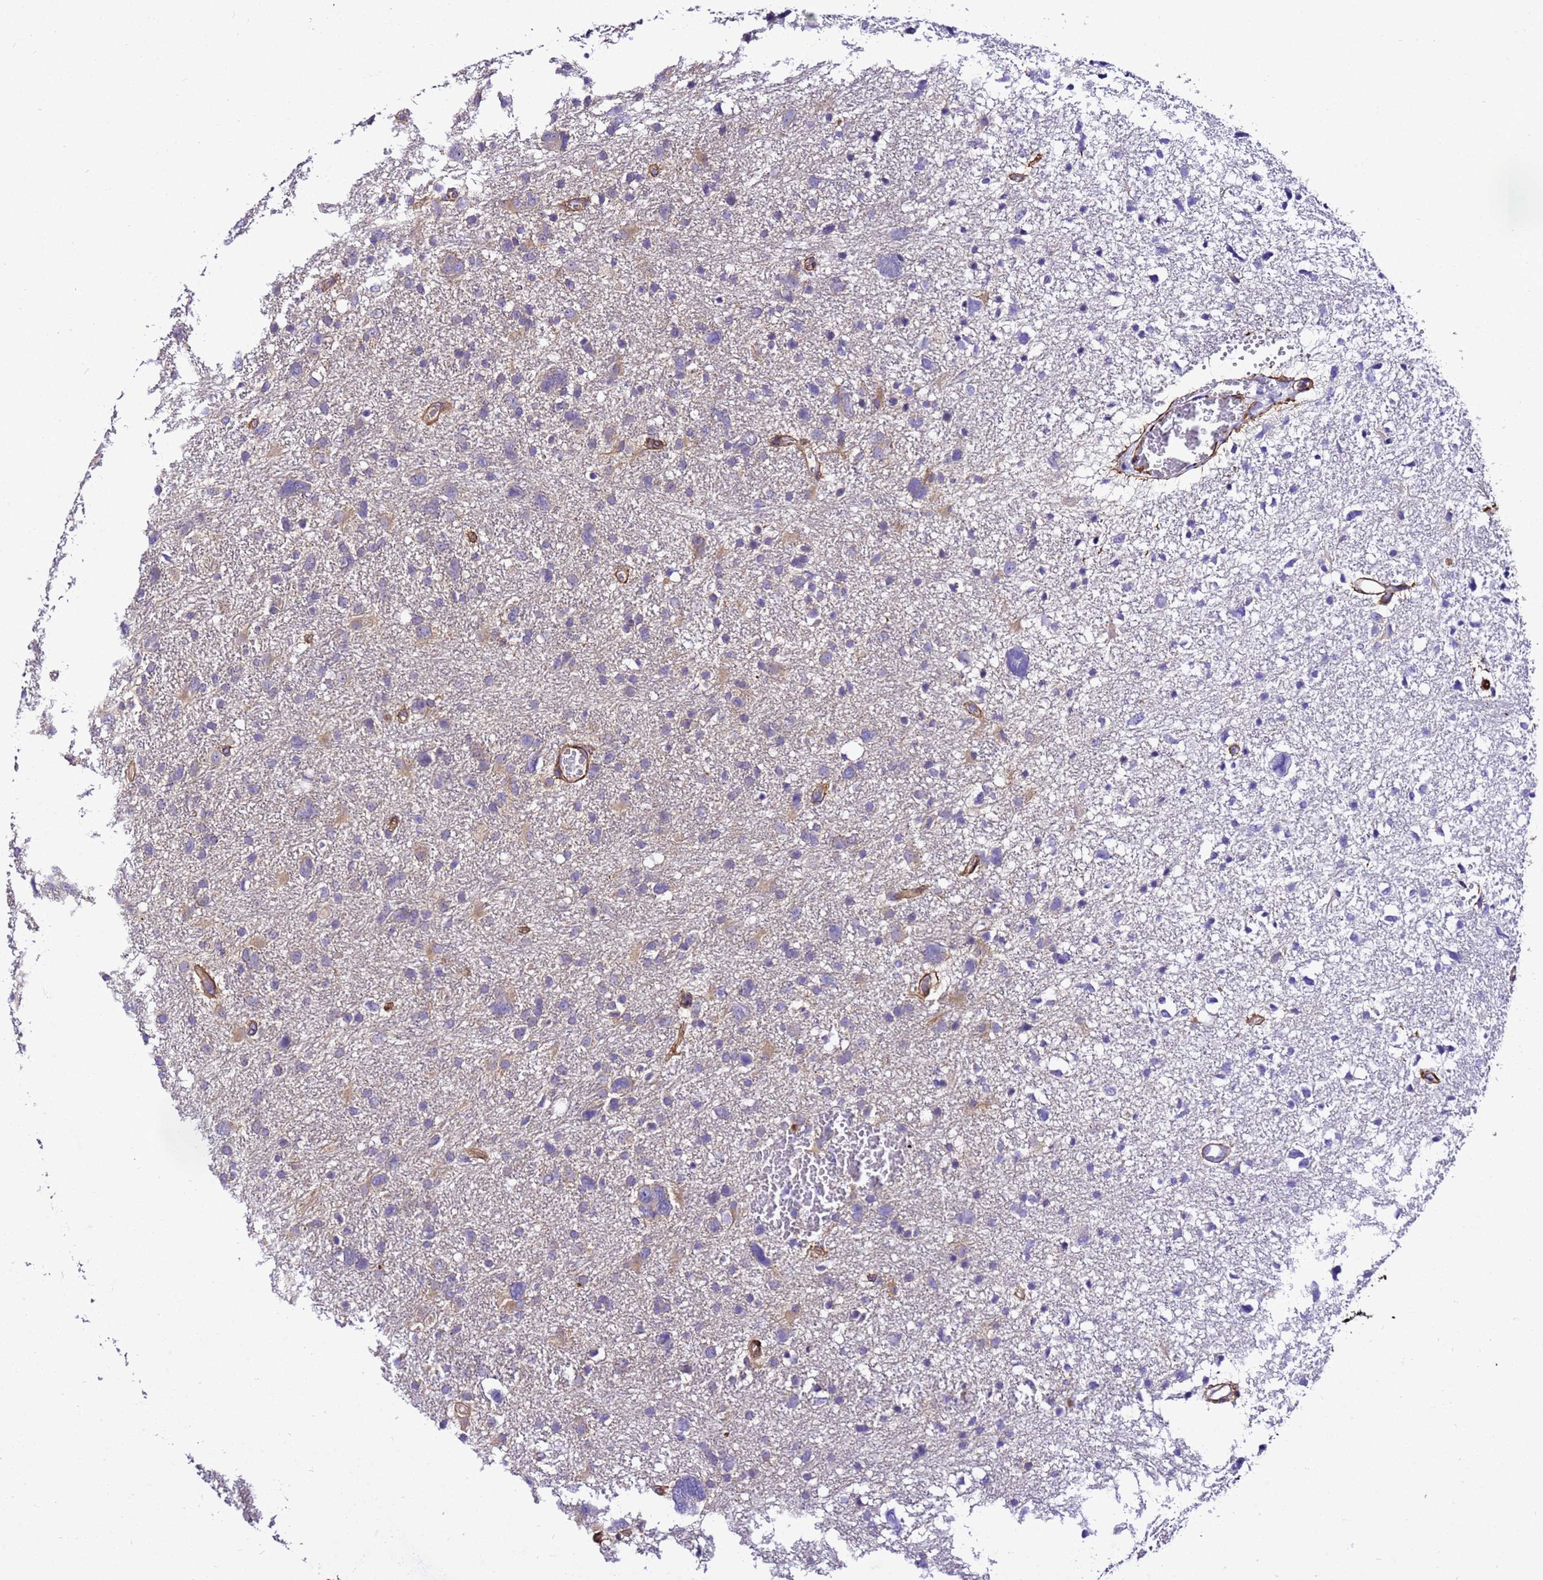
{"staining": {"intensity": "weak", "quantity": "<25%", "location": "cytoplasmic/membranous"}, "tissue": "glioma", "cell_type": "Tumor cells", "image_type": "cancer", "snomed": [{"axis": "morphology", "description": "Glioma, malignant, High grade"}, {"axis": "topography", "description": "Brain"}], "caption": "Immunohistochemistry of malignant high-grade glioma exhibits no positivity in tumor cells.", "gene": "ZNF417", "patient": {"sex": "male", "age": 61}}